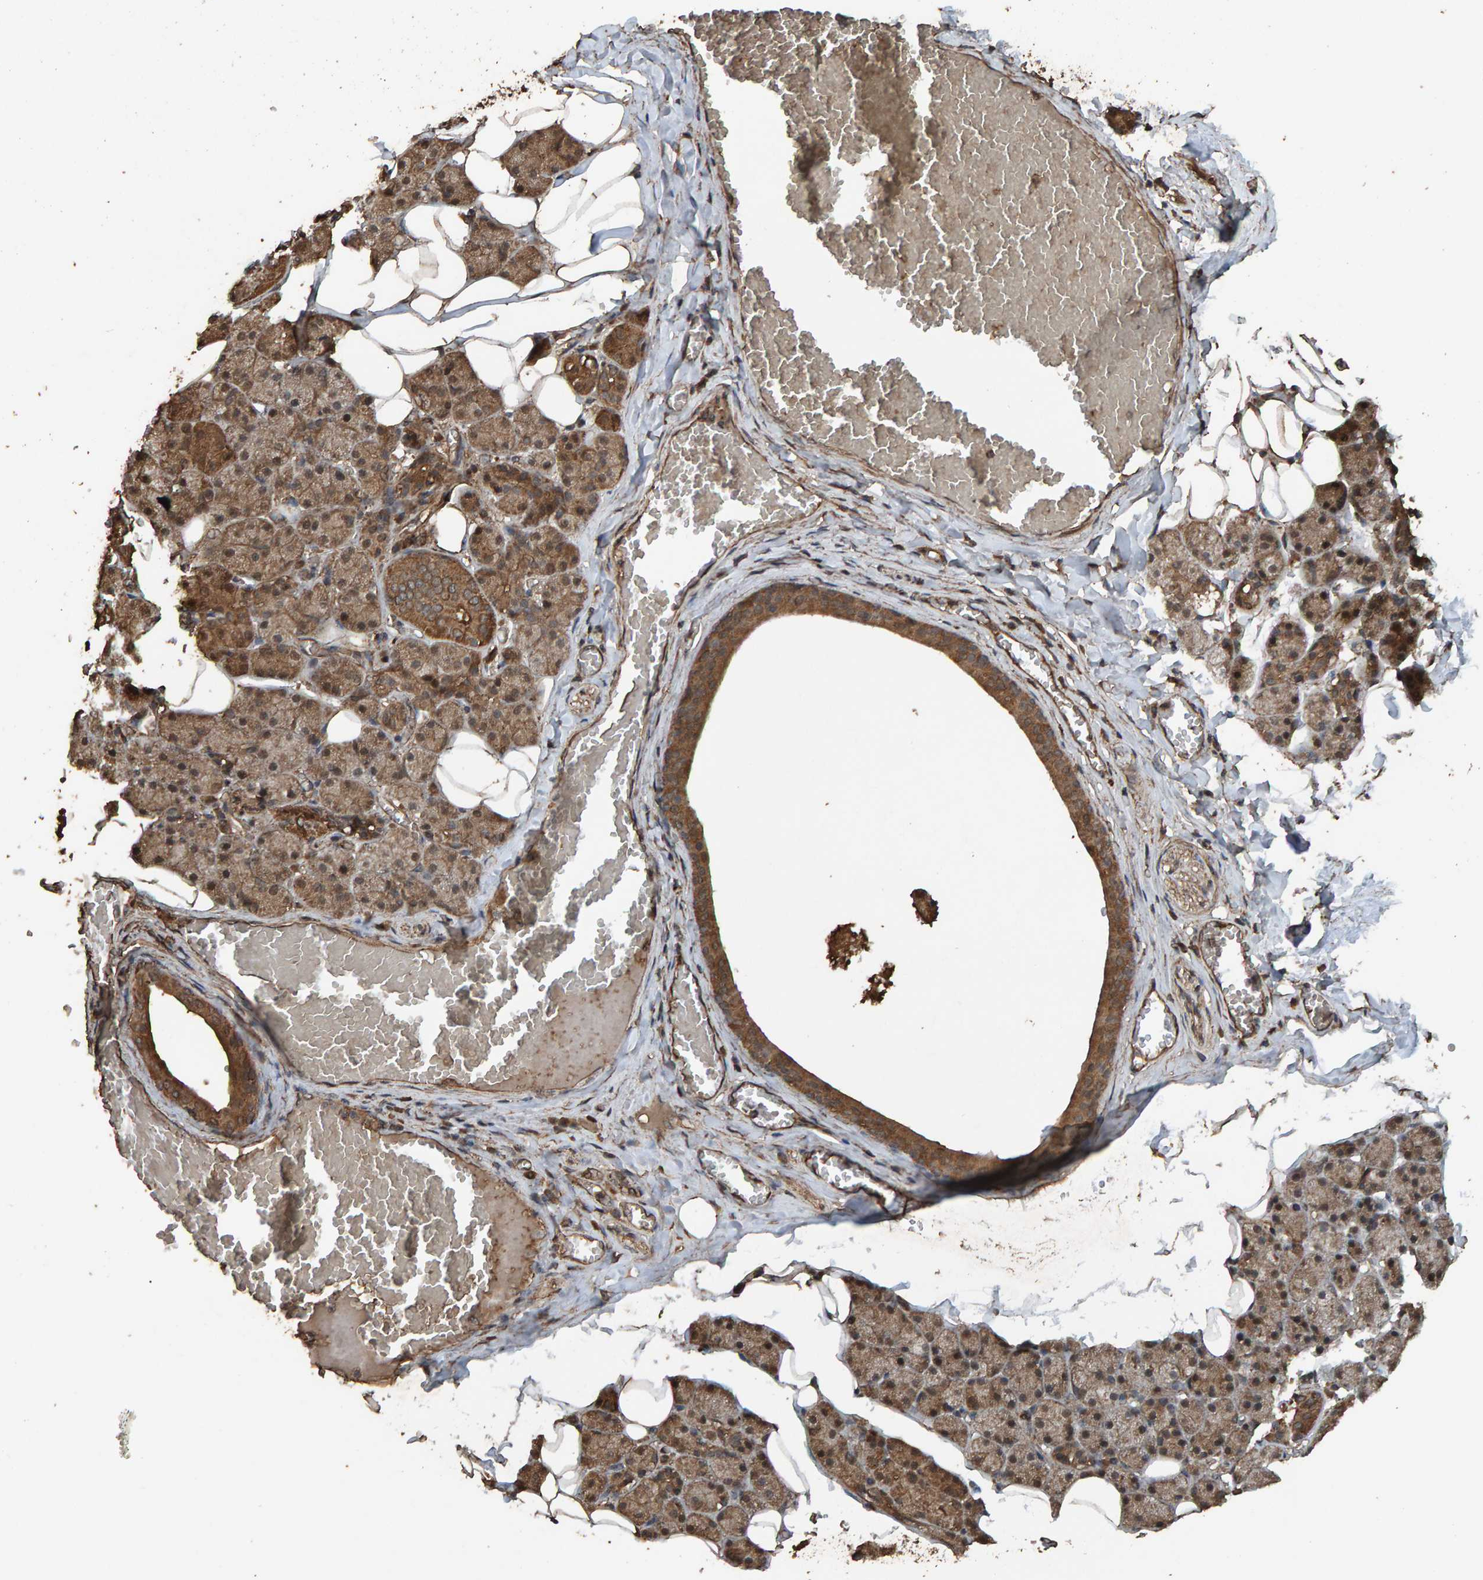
{"staining": {"intensity": "moderate", "quantity": ">75%", "location": "cytoplasmic/membranous"}, "tissue": "salivary gland", "cell_type": "Glandular cells", "image_type": "normal", "snomed": [{"axis": "morphology", "description": "Normal tissue, NOS"}, {"axis": "topography", "description": "Salivary gland"}], "caption": "Immunohistochemical staining of unremarkable human salivary gland reveals medium levels of moderate cytoplasmic/membranous staining in approximately >75% of glandular cells.", "gene": "DUS1L", "patient": {"sex": "female", "age": 33}}